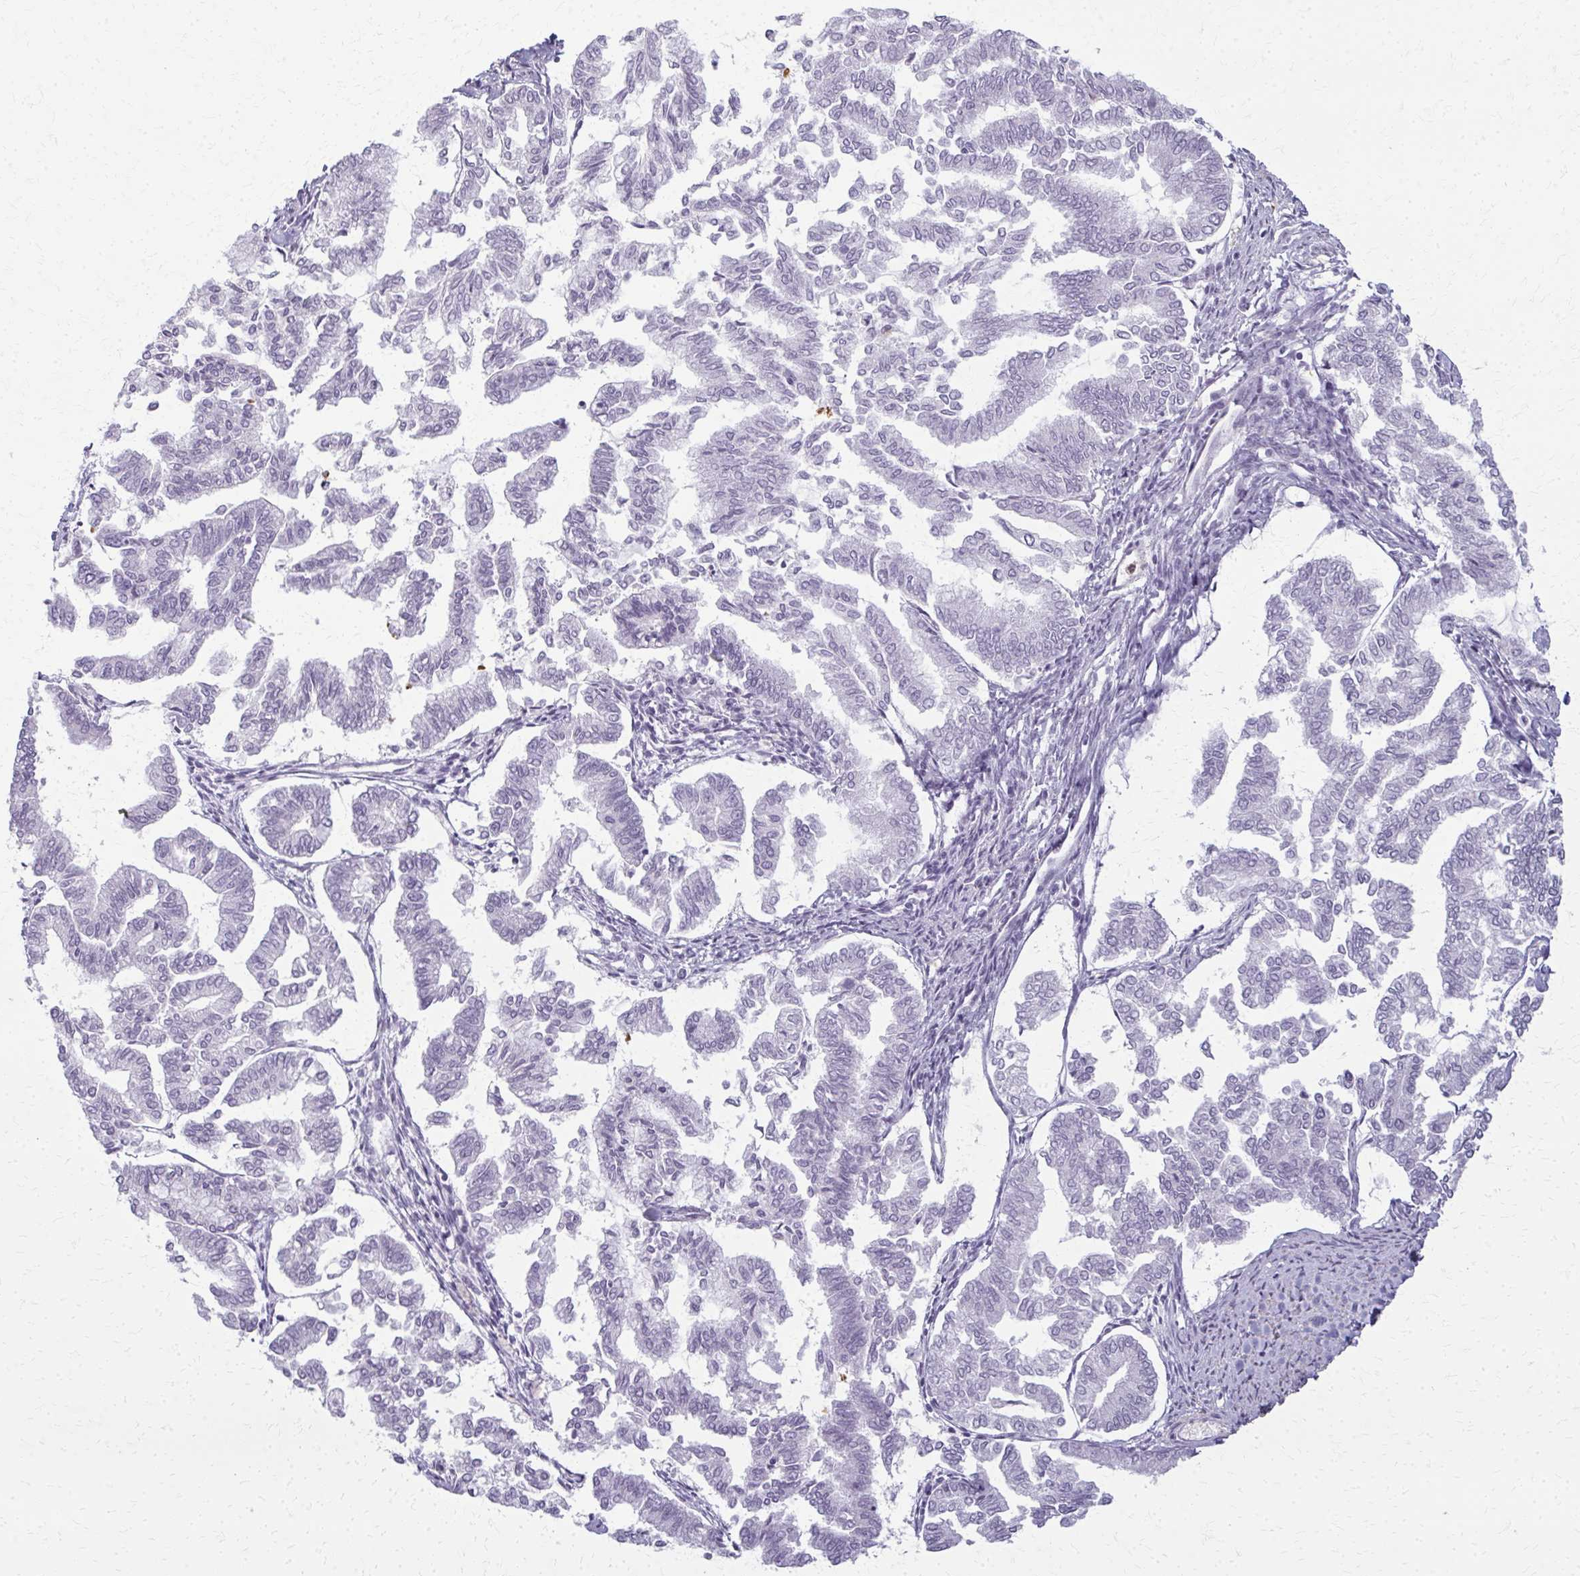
{"staining": {"intensity": "negative", "quantity": "none", "location": "none"}, "tissue": "endometrial cancer", "cell_type": "Tumor cells", "image_type": "cancer", "snomed": [{"axis": "morphology", "description": "Adenocarcinoma, NOS"}, {"axis": "topography", "description": "Endometrium"}], "caption": "IHC histopathology image of neoplastic tissue: human endometrial adenocarcinoma stained with DAB (3,3'-diaminobenzidine) exhibits no significant protein staining in tumor cells.", "gene": "CA3", "patient": {"sex": "female", "age": 79}}